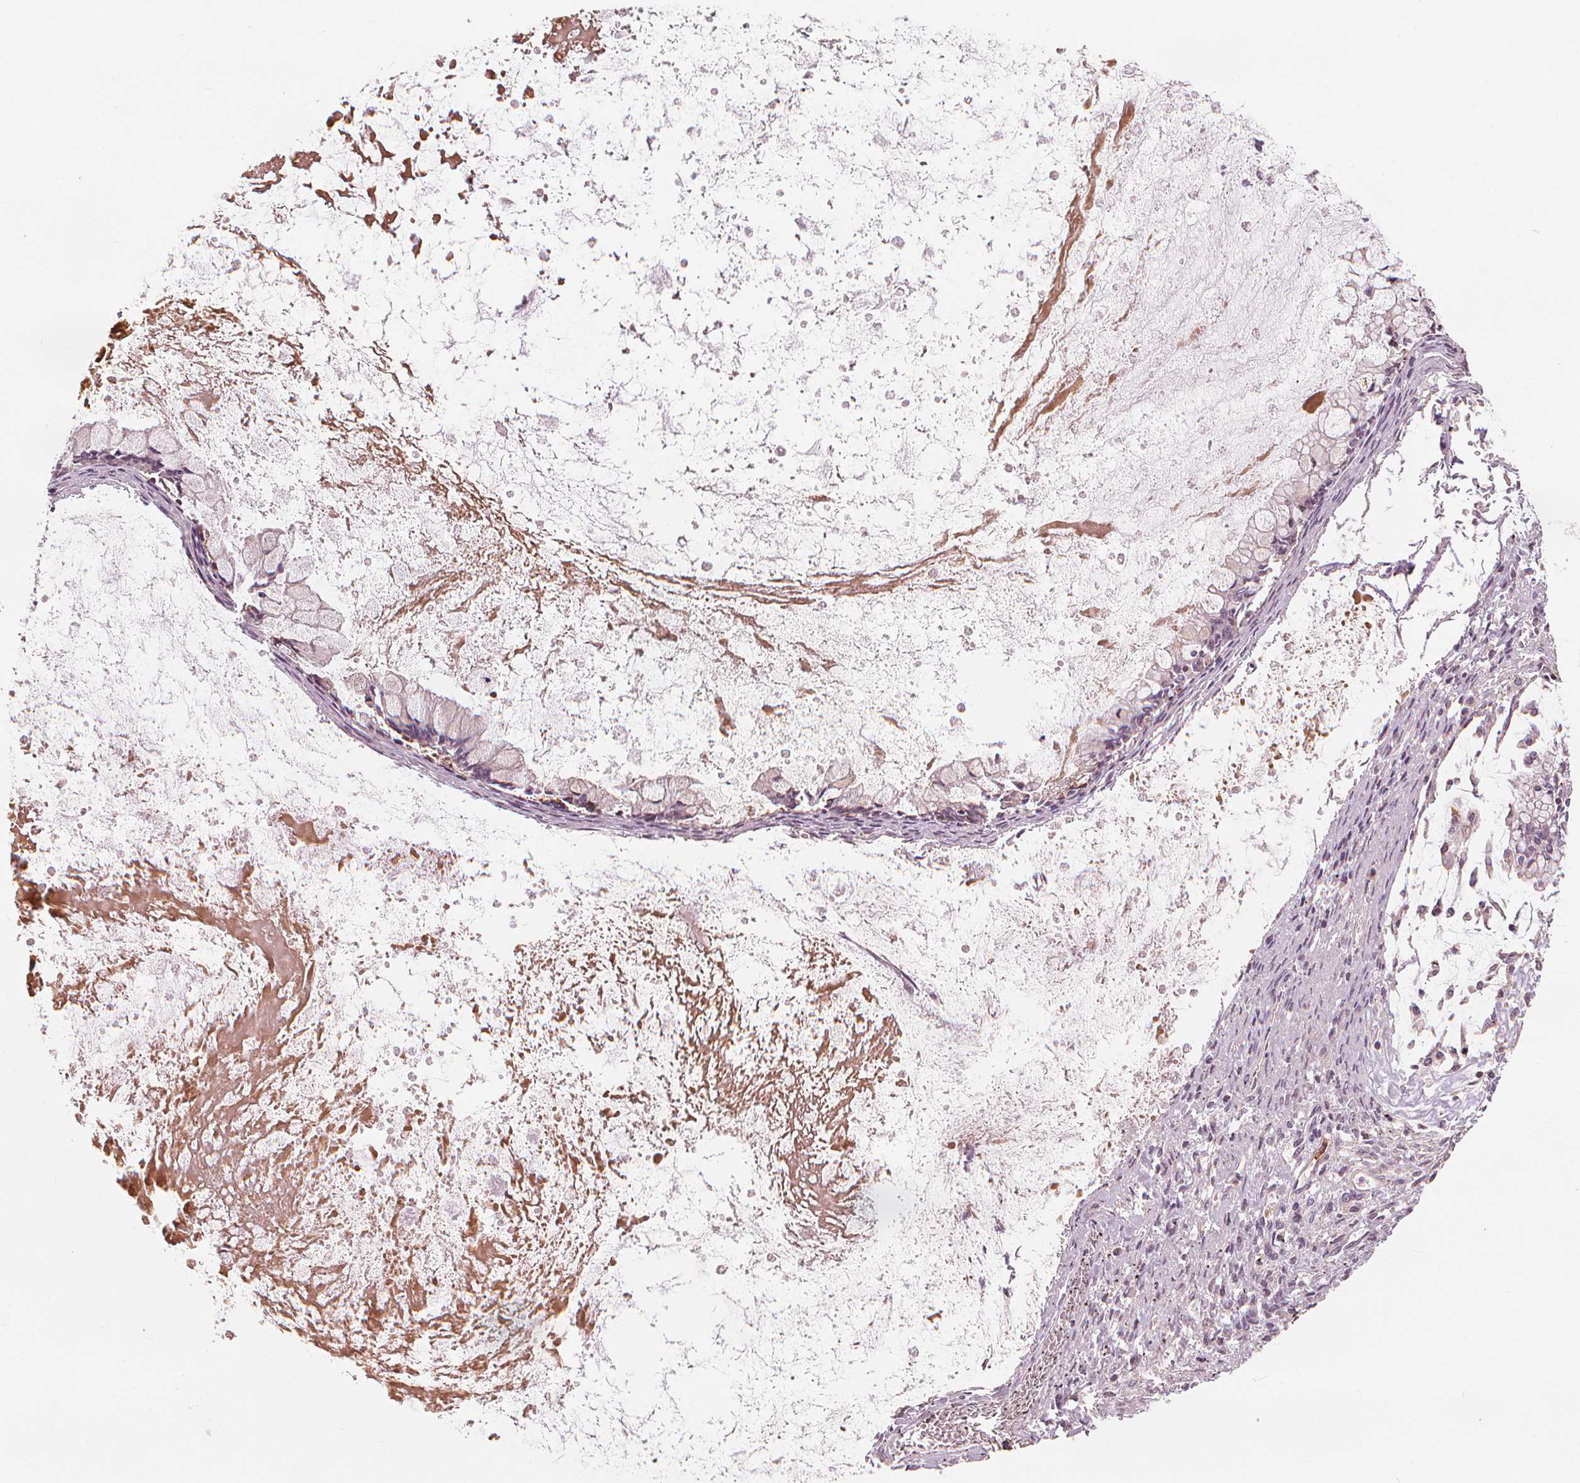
{"staining": {"intensity": "negative", "quantity": "none", "location": "none"}, "tissue": "ovarian cancer", "cell_type": "Tumor cells", "image_type": "cancer", "snomed": [{"axis": "morphology", "description": "Cystadenocarcinoma, mucinous, NOS"}, {"axis": "topography", "description": "Ovary"}], "caption": "This is an immunohistochemistry (IHC) image of ovarian cancer (mucinous cystadenocarcinoma). There is no staining in tumor cells.", "gene": "SLC34A1", "patient": {"sex": "female", "age": 67}}